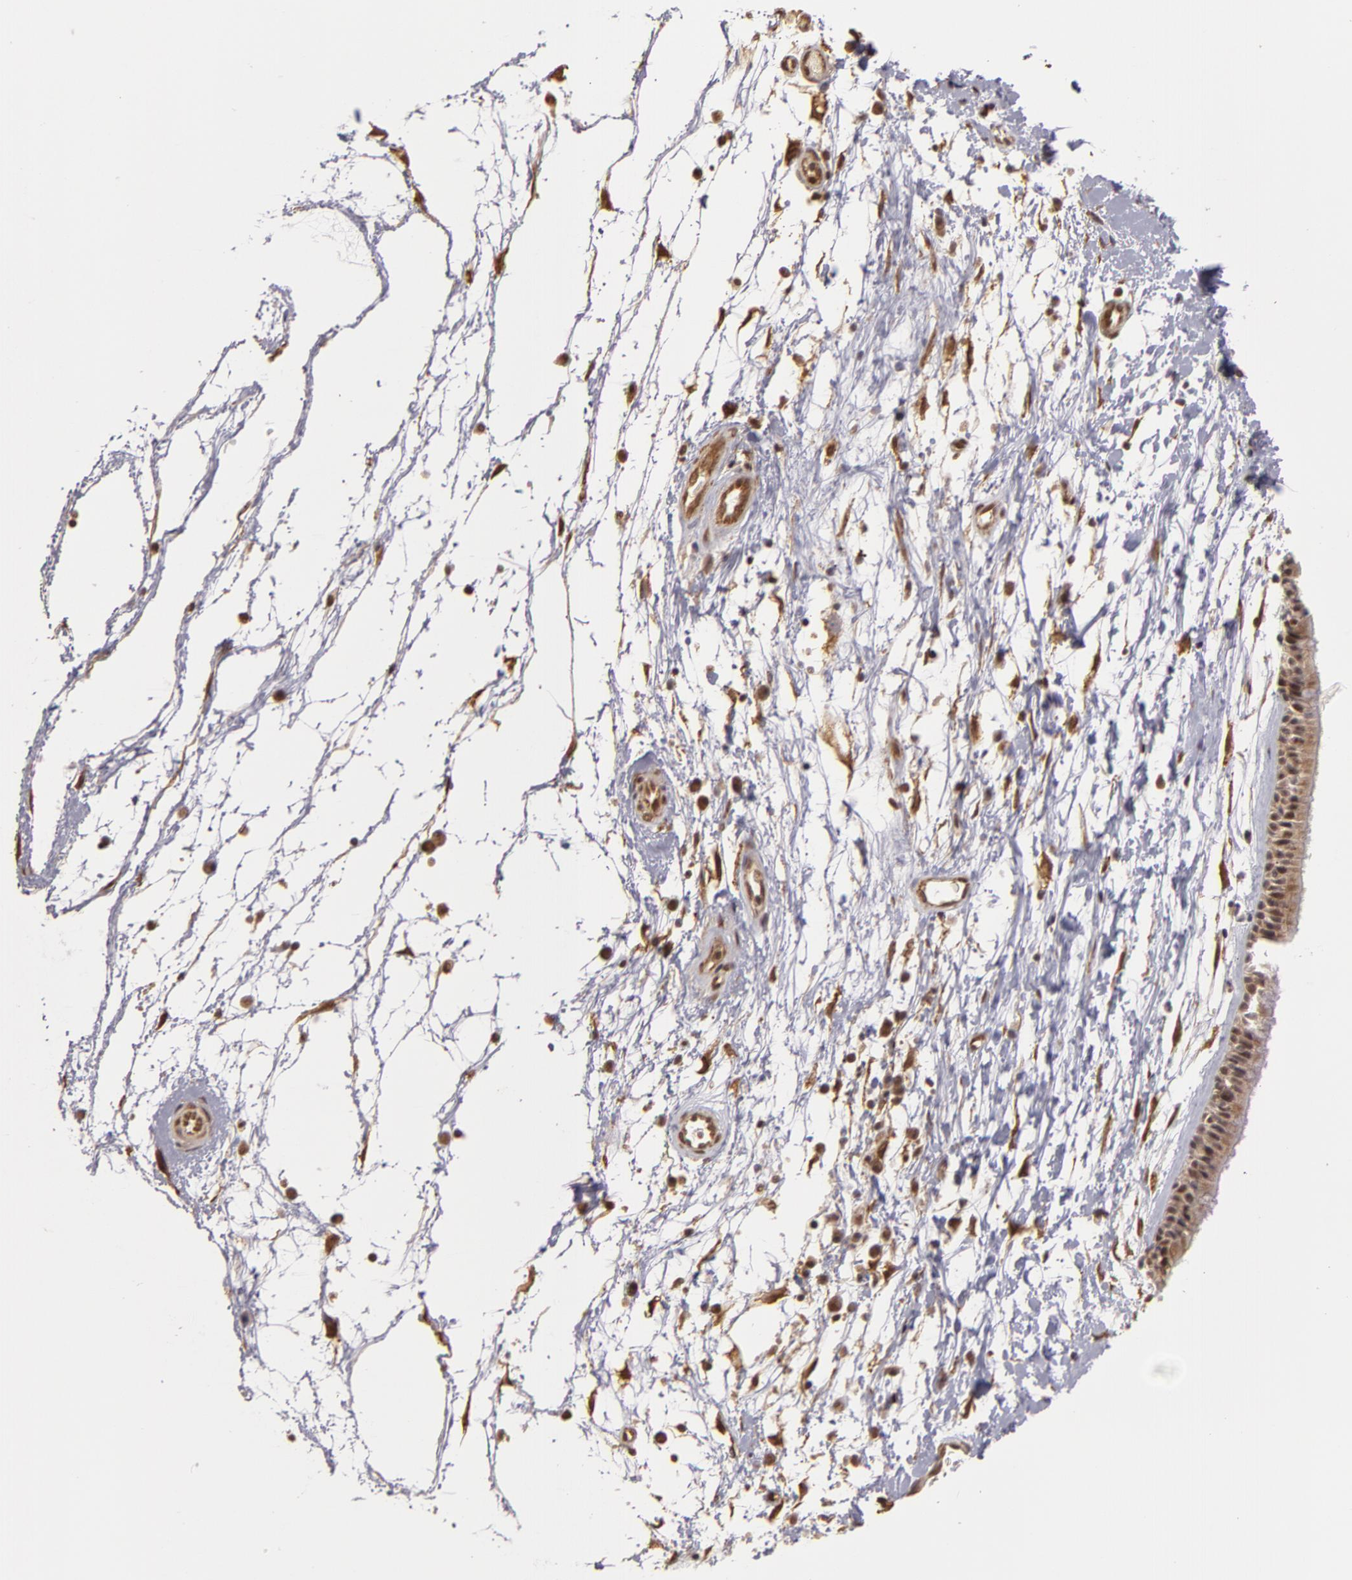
{"staining": {"intensity": "moderate", "quantity": ">75%", "location": "cytoplasmic/membranous,nuclear"}, "tissue": "nasopharynx", "cell_type": "Respiratory epithelial cells", "image_type": "normal", "snomed": [{"axis": "morphology", "description": "Normal tissue, NOS"}, {"axis": "topography", "description": "Nasopharynx"}], "caption": "An IHC image of normal tissue is shown. Protein staining in brown labels moderate cytoplasmic/membranous,nuclear positivity in nasopharynx within respiratory epithelial cells.", "gene": "ZNF133", "patient": {"sex": "male", "age": 13}}